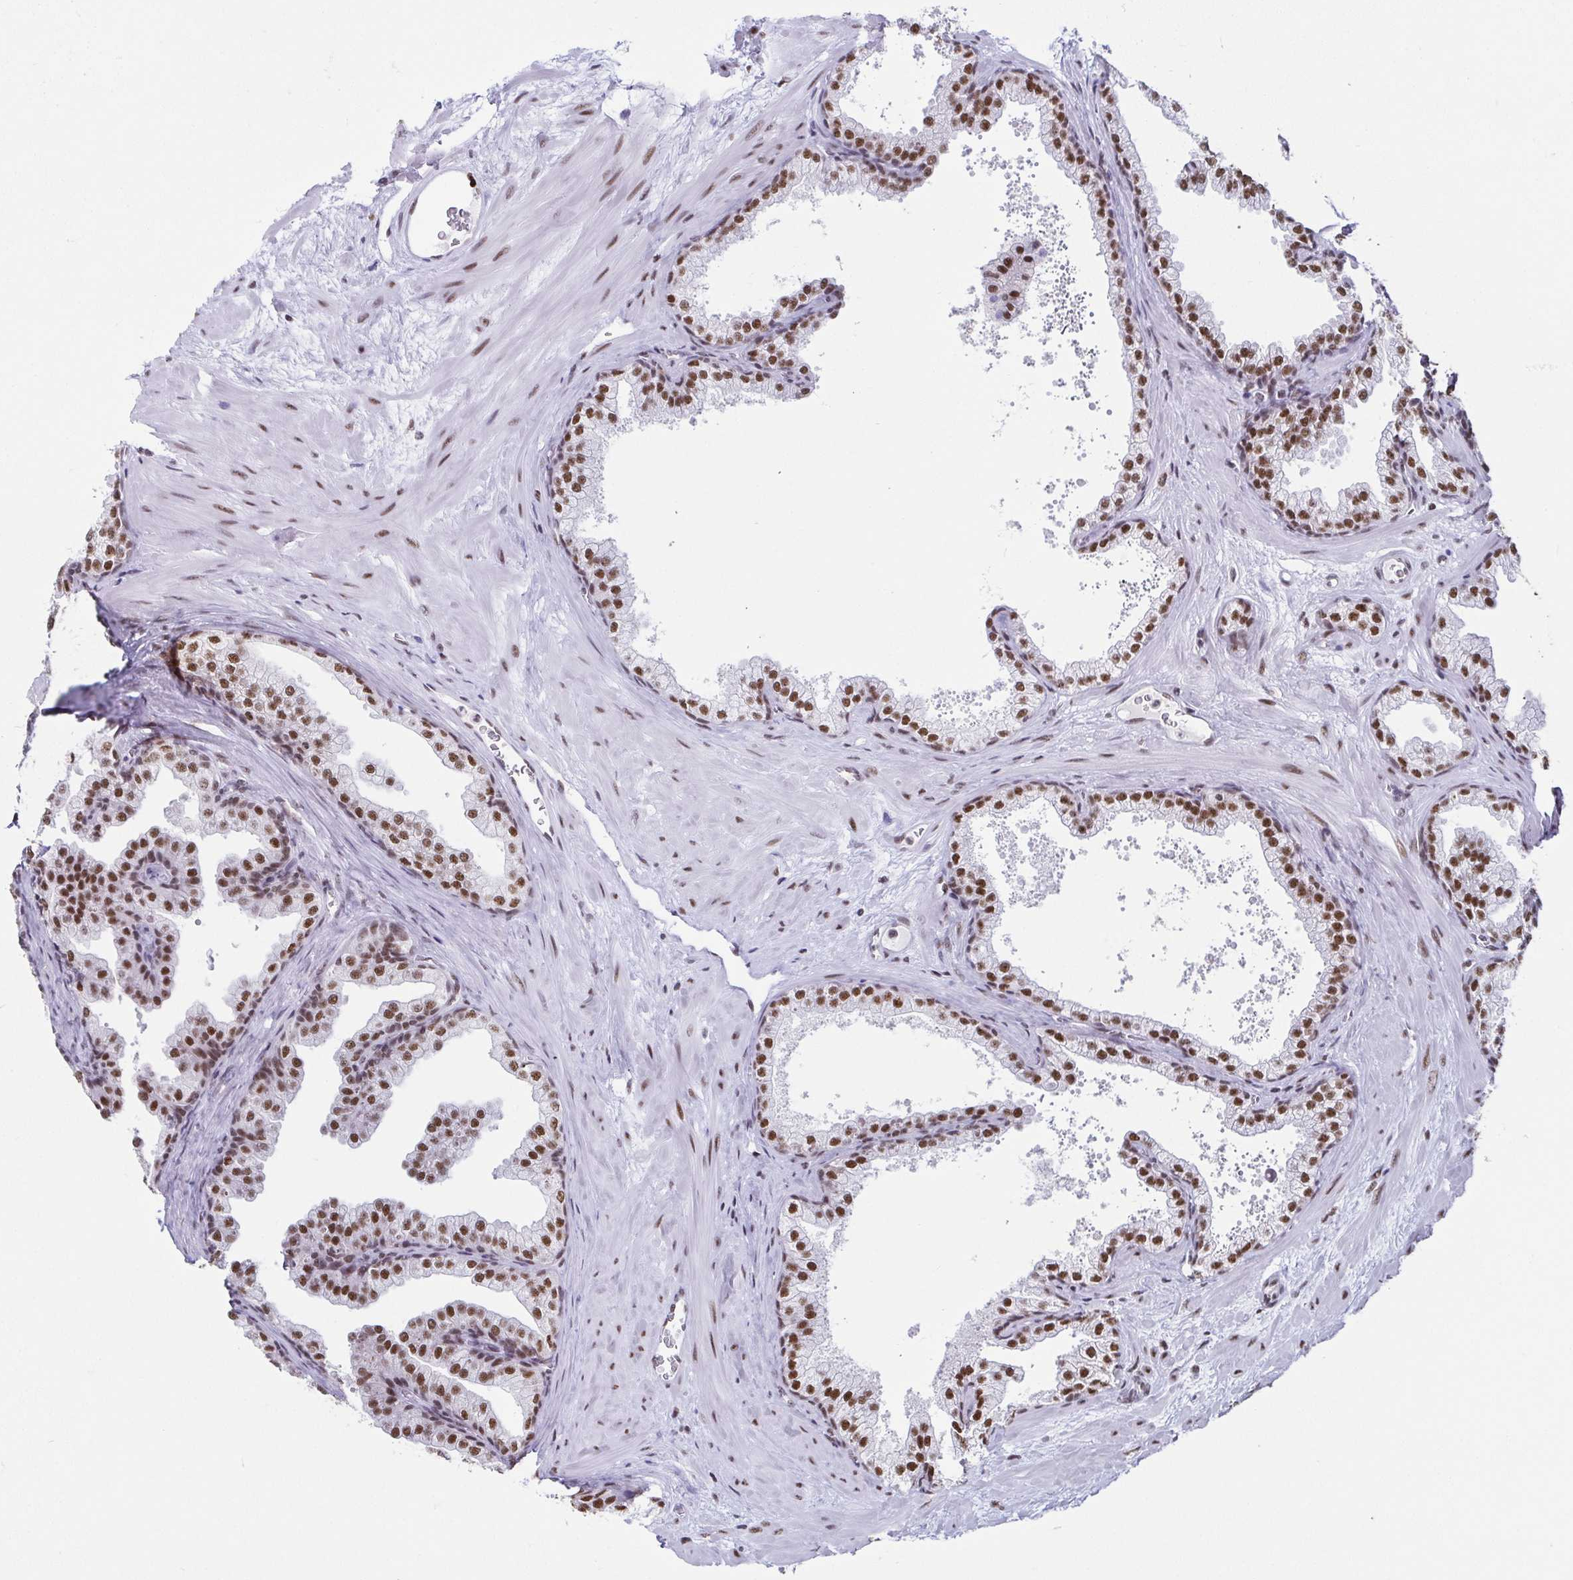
{"staining": {"intensity": "strong", "quantity": ">75%", "location": "nuclear"}, "tissue": "prostate", "cell_type": "Glandular cells", "image_type": "normal", "snomed": [{"axis": "morphology", "description": "Normal tissue, NOS"}, {"axis": "topography", "description": "Prostate"}], "caption": "Brown immunohistochemical staining in unremarkable human prostate exhibits strong nuclear staining in about >75% of glandular cells. The staining is performed using DAB (3,3'-diaminobenzidine) brown chromogen to label protein expression. The nuclei are counter-stained blue using hematoxylin.", "gene": "EWSR1", "patient": {"sex": "male", "age": 37}}